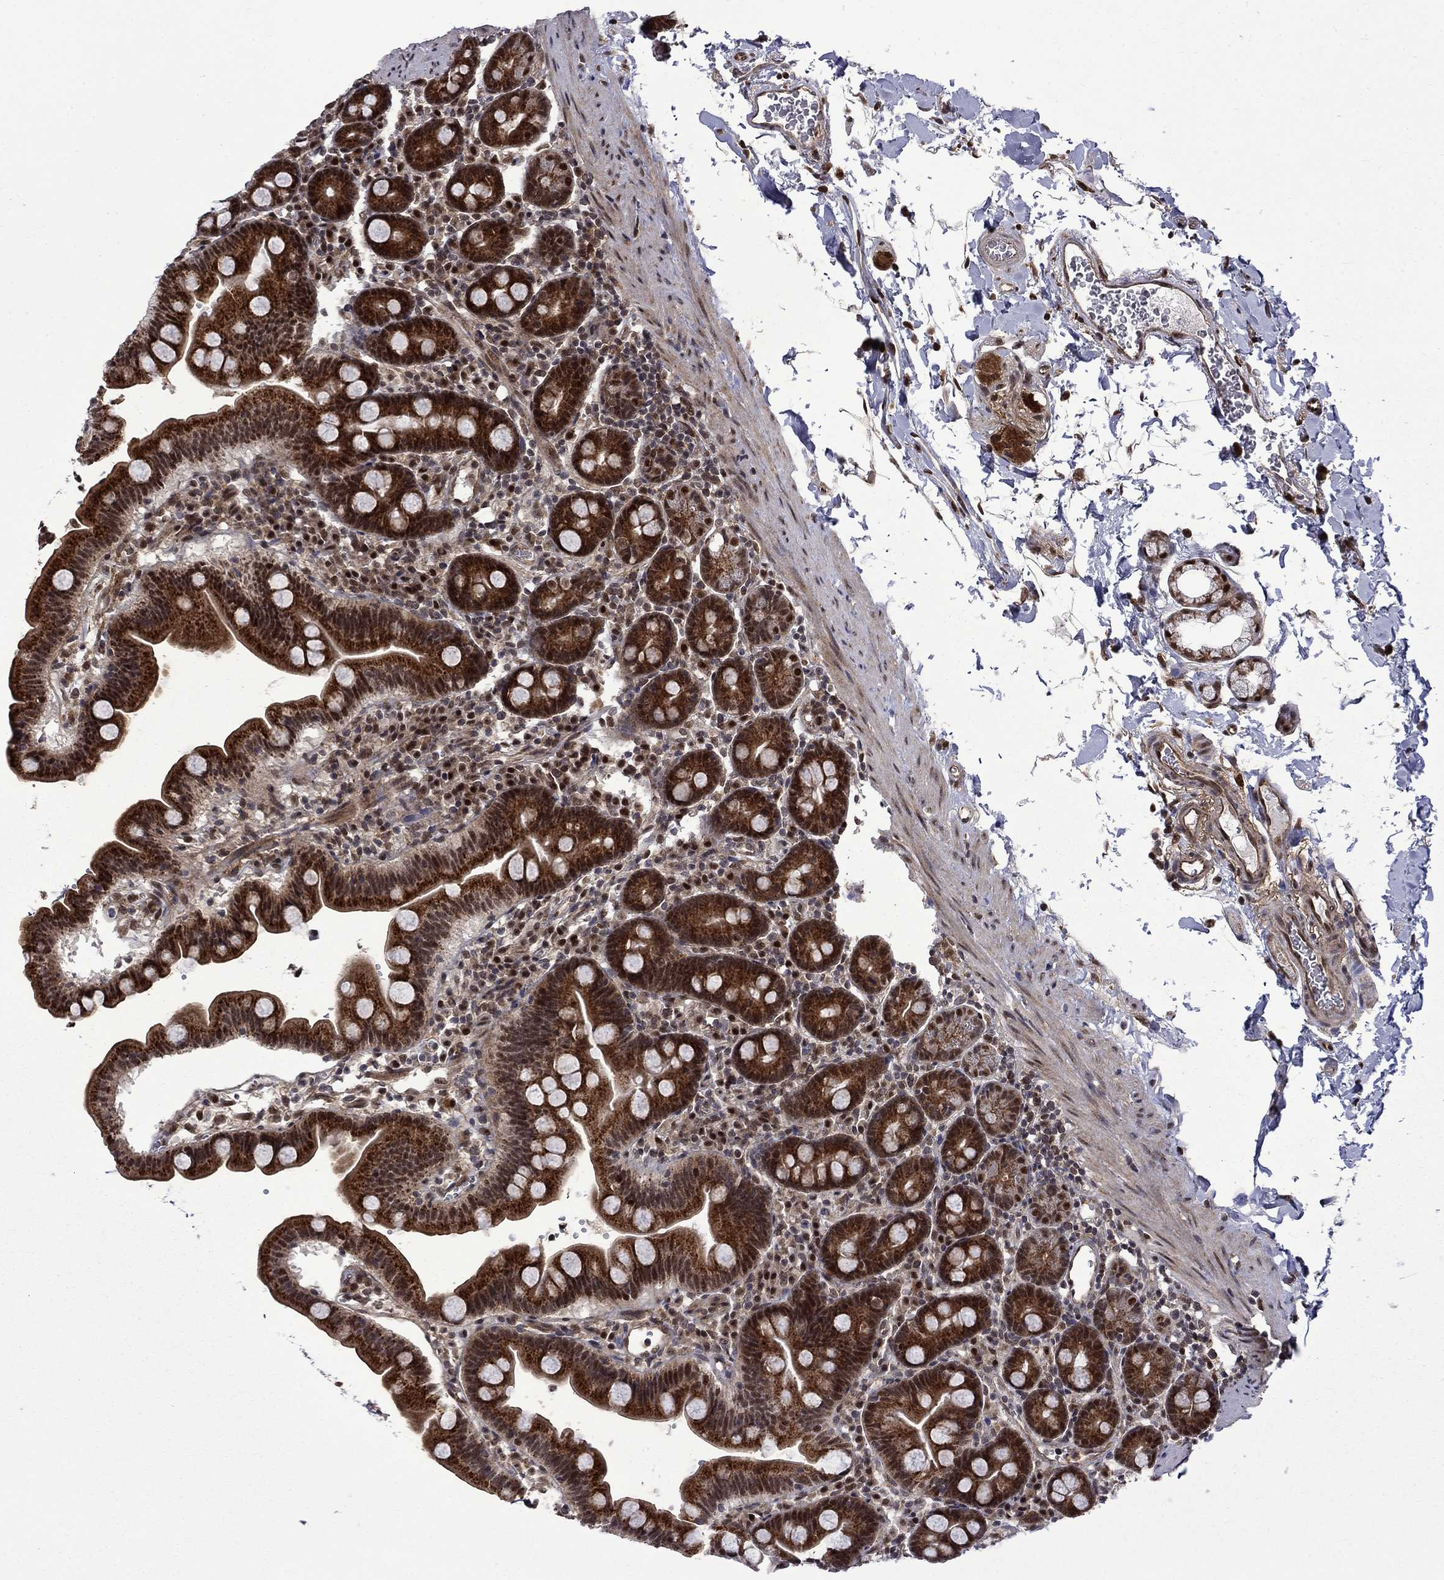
{"staining": {"intensity": "strong", "quantity": ">75%", "location": "cytoplasmic/membranous,nuclear"}, "tissue": "duodenum", "cell_type": "Glandular cells", "image_type": "normal", "snomed": [{"axis": "morphology", "description": "Normal tissue, NOS"}, {"axis": "topography", "description": "Duodenum"}], "caption": "Strong cytoplasmic/membranous,nuclear staining for a protein is seen in approximately >75% of glandular cells of unremarkable duodenum using IHC.", "gene": "KPNA3", "patient": {"sex": "male", "age": 59}}